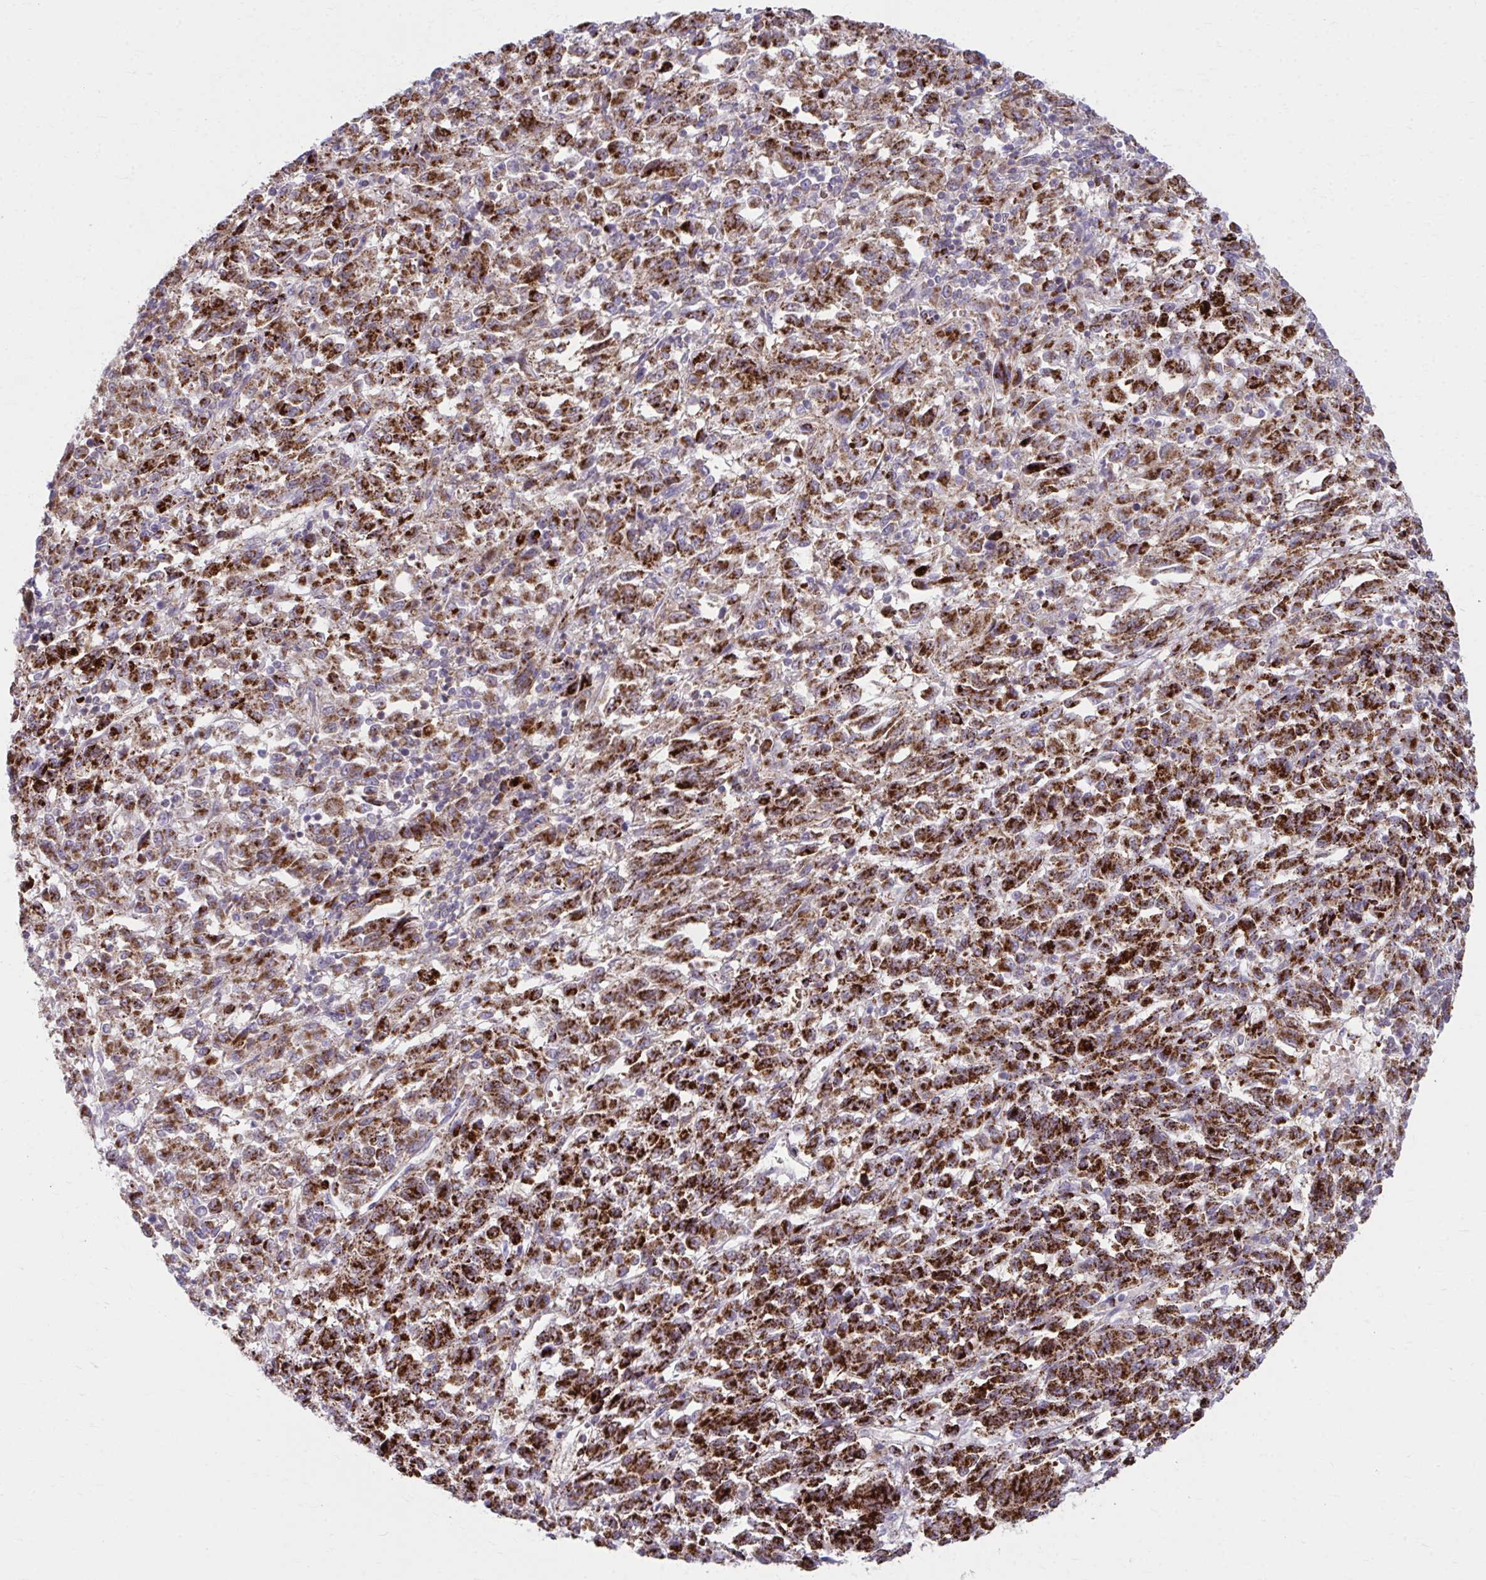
{"staining": {"intensity": "strong", "quantity": ">75%", "location": "cytoplasmic/membranous"}, "tissue": "melanoma", "cell_type": "Tumor cells", "image_type": "cancer", "snomed": [{"axis": "morphology", "description": "Malignant melanoma, Metastatic site"}, {"axis": "topography", "description": "Lung"}], "caption": "Tumor cells reveal strong cytoplasmic/membranous positivity in about >75% of cells in melanoma.", "gene": "C16orf54", "patient": {"sex": "male", "age": 64}}